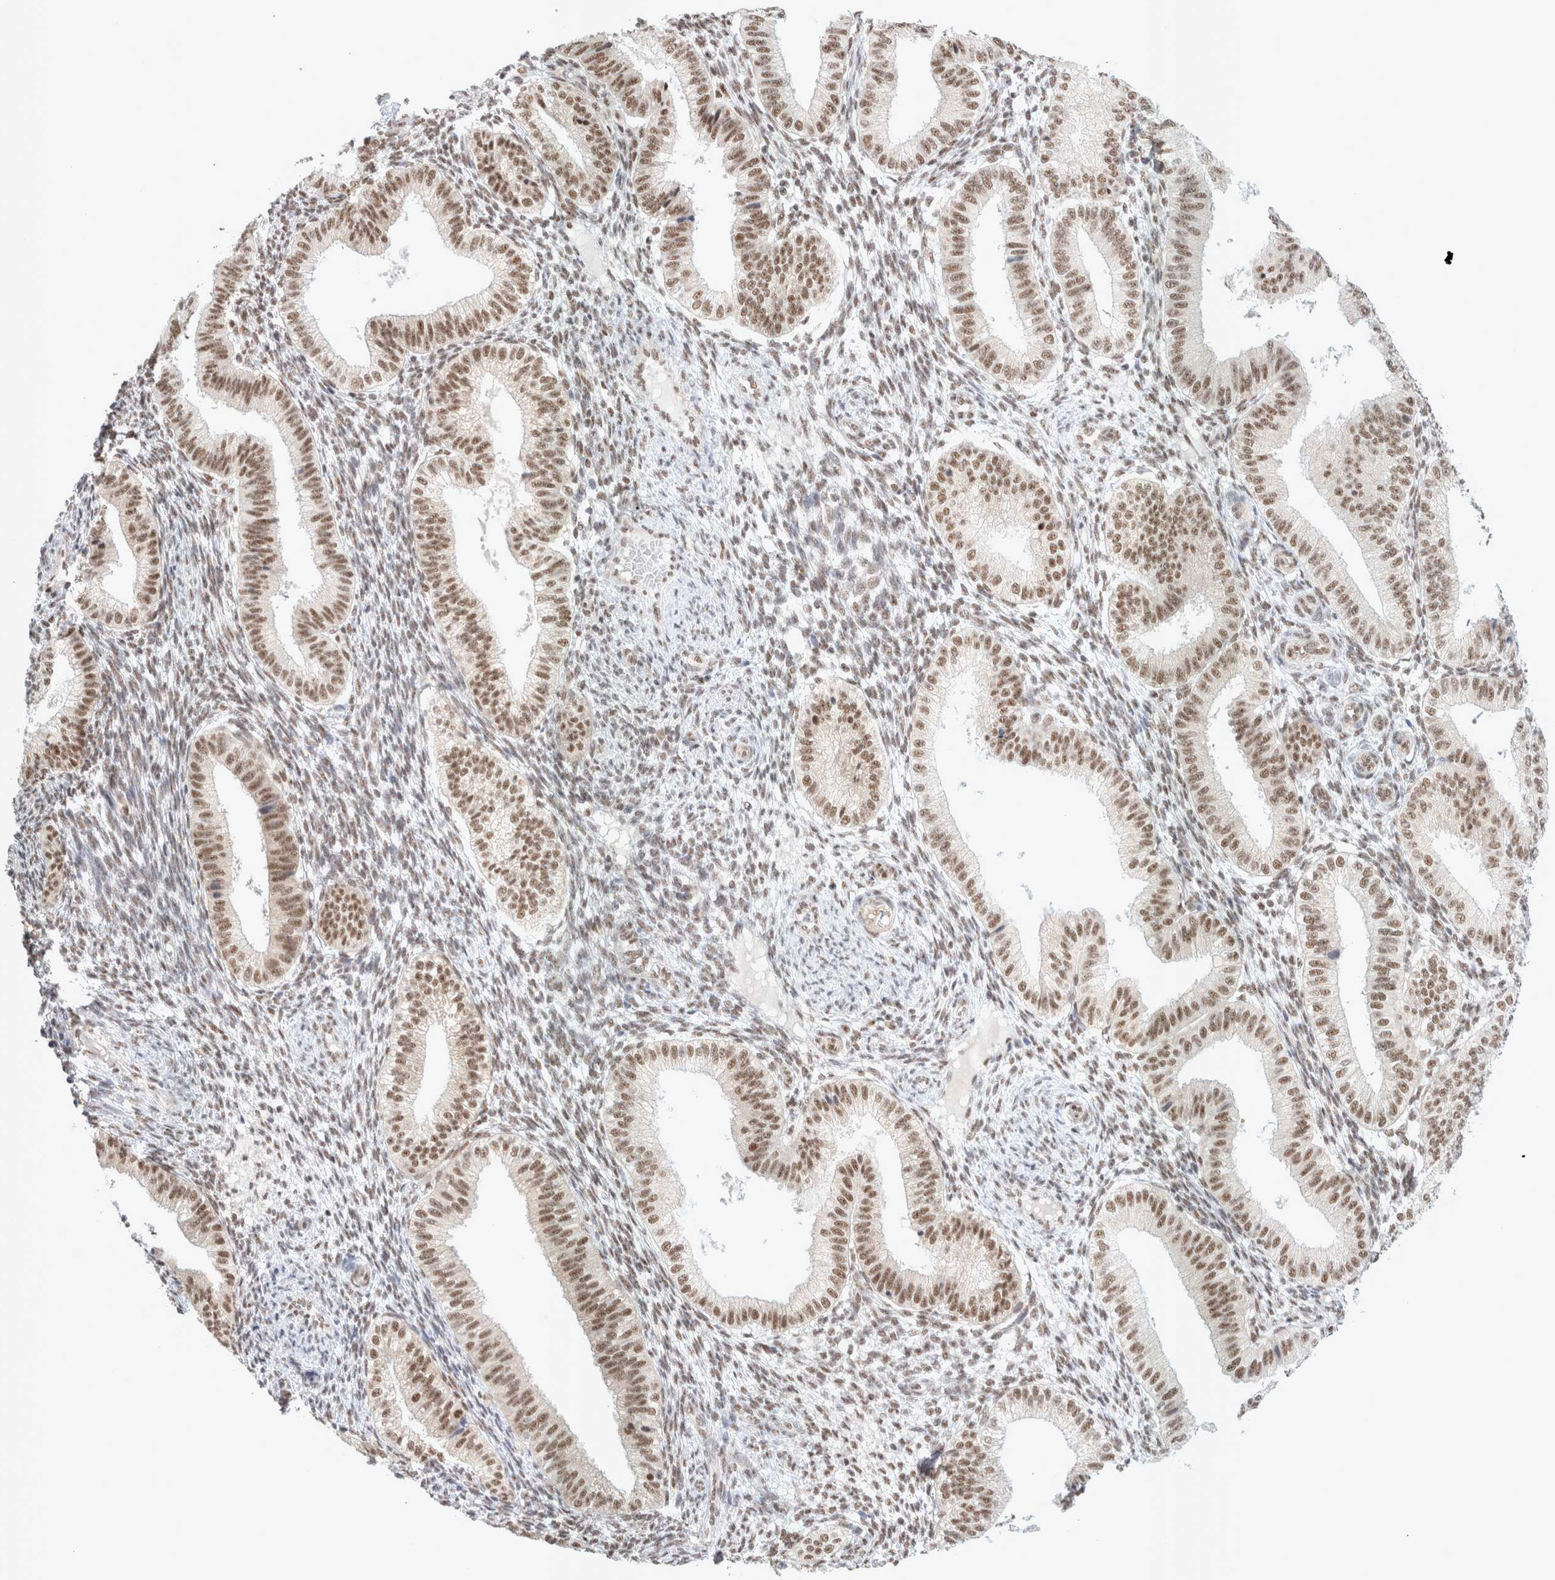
{"staining": {"intensity": "weak", "quantity": "25%-75%", "location": "nuclear"}, "tissue": "endometrium", "cell_type": "Cells in endometrial stroma", "image_type": "normal", "snomed": [{"axis": "morphology", "description": "Normal tissue, NOS"}, {"axis": "topography", "description": "Endometrium"}], "caption": "A low amount of weak nuclear positivity is present in approximately 25%-75% of cells in endometrial stroma in unremarkable endometrium. (DAB = brown stain, brightfield microscopy at high magnification).", "gene": "TRMT12", "patient": {"sex": "female", "age": 39}}